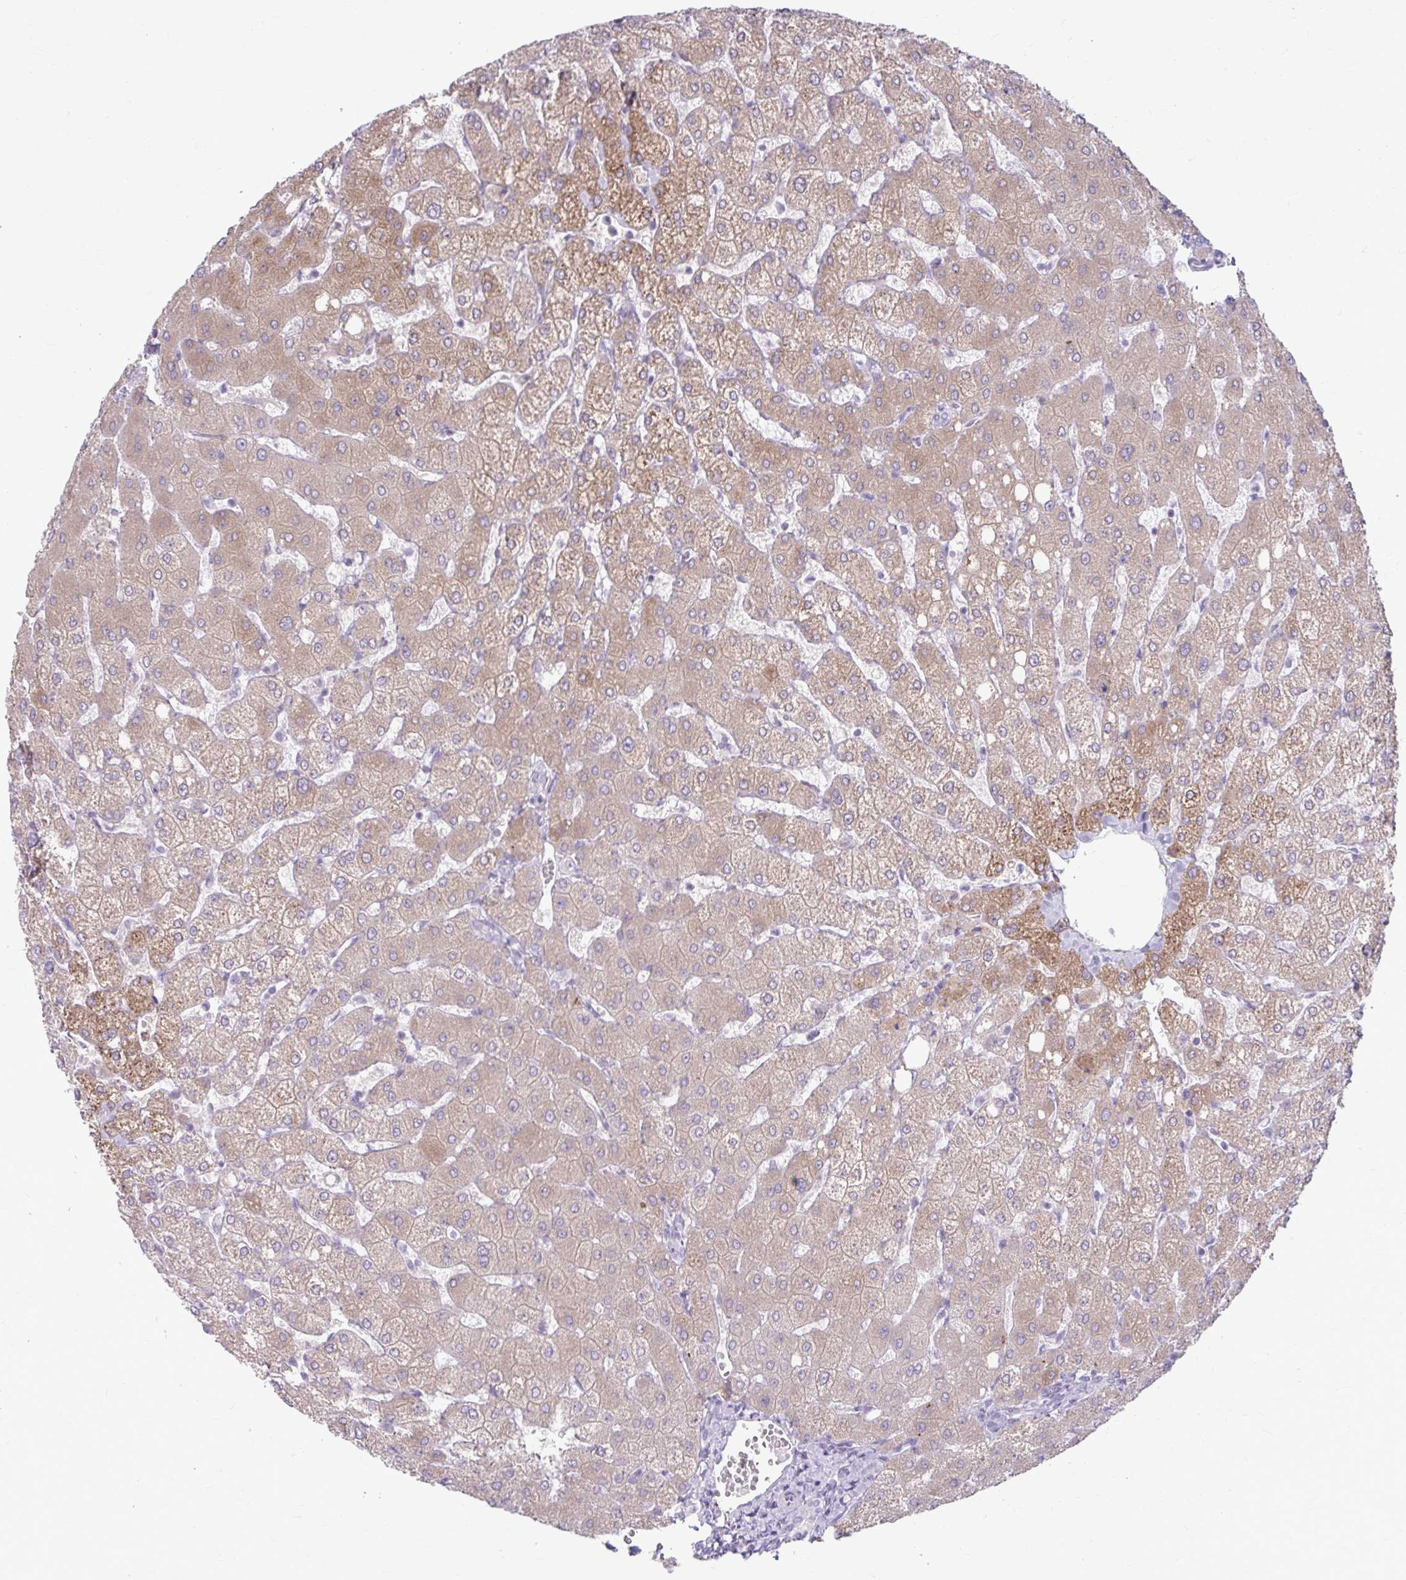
{"staining": {"intensity": "negative", "quantity": "none", "location": "none"}, "tissue": "liver", "cell_type": "Cholangiocytes", "image_type": "normal", "snomed": [{"axis": "morphology", "description": "Normal tissue, NOS"}, {"axis": "topography", "description": "Liver"}], "caption": "Protein analysis of unremarkable liver demonstrates no significant positivity in cholangiocytes. (DAB (3,3'-diaminobenzidine) immunohistochemistry visualized using brightfield microscopy, high magnification).", "gene": "MSMO1", "patient": {"sex": "female", "age": 54}}